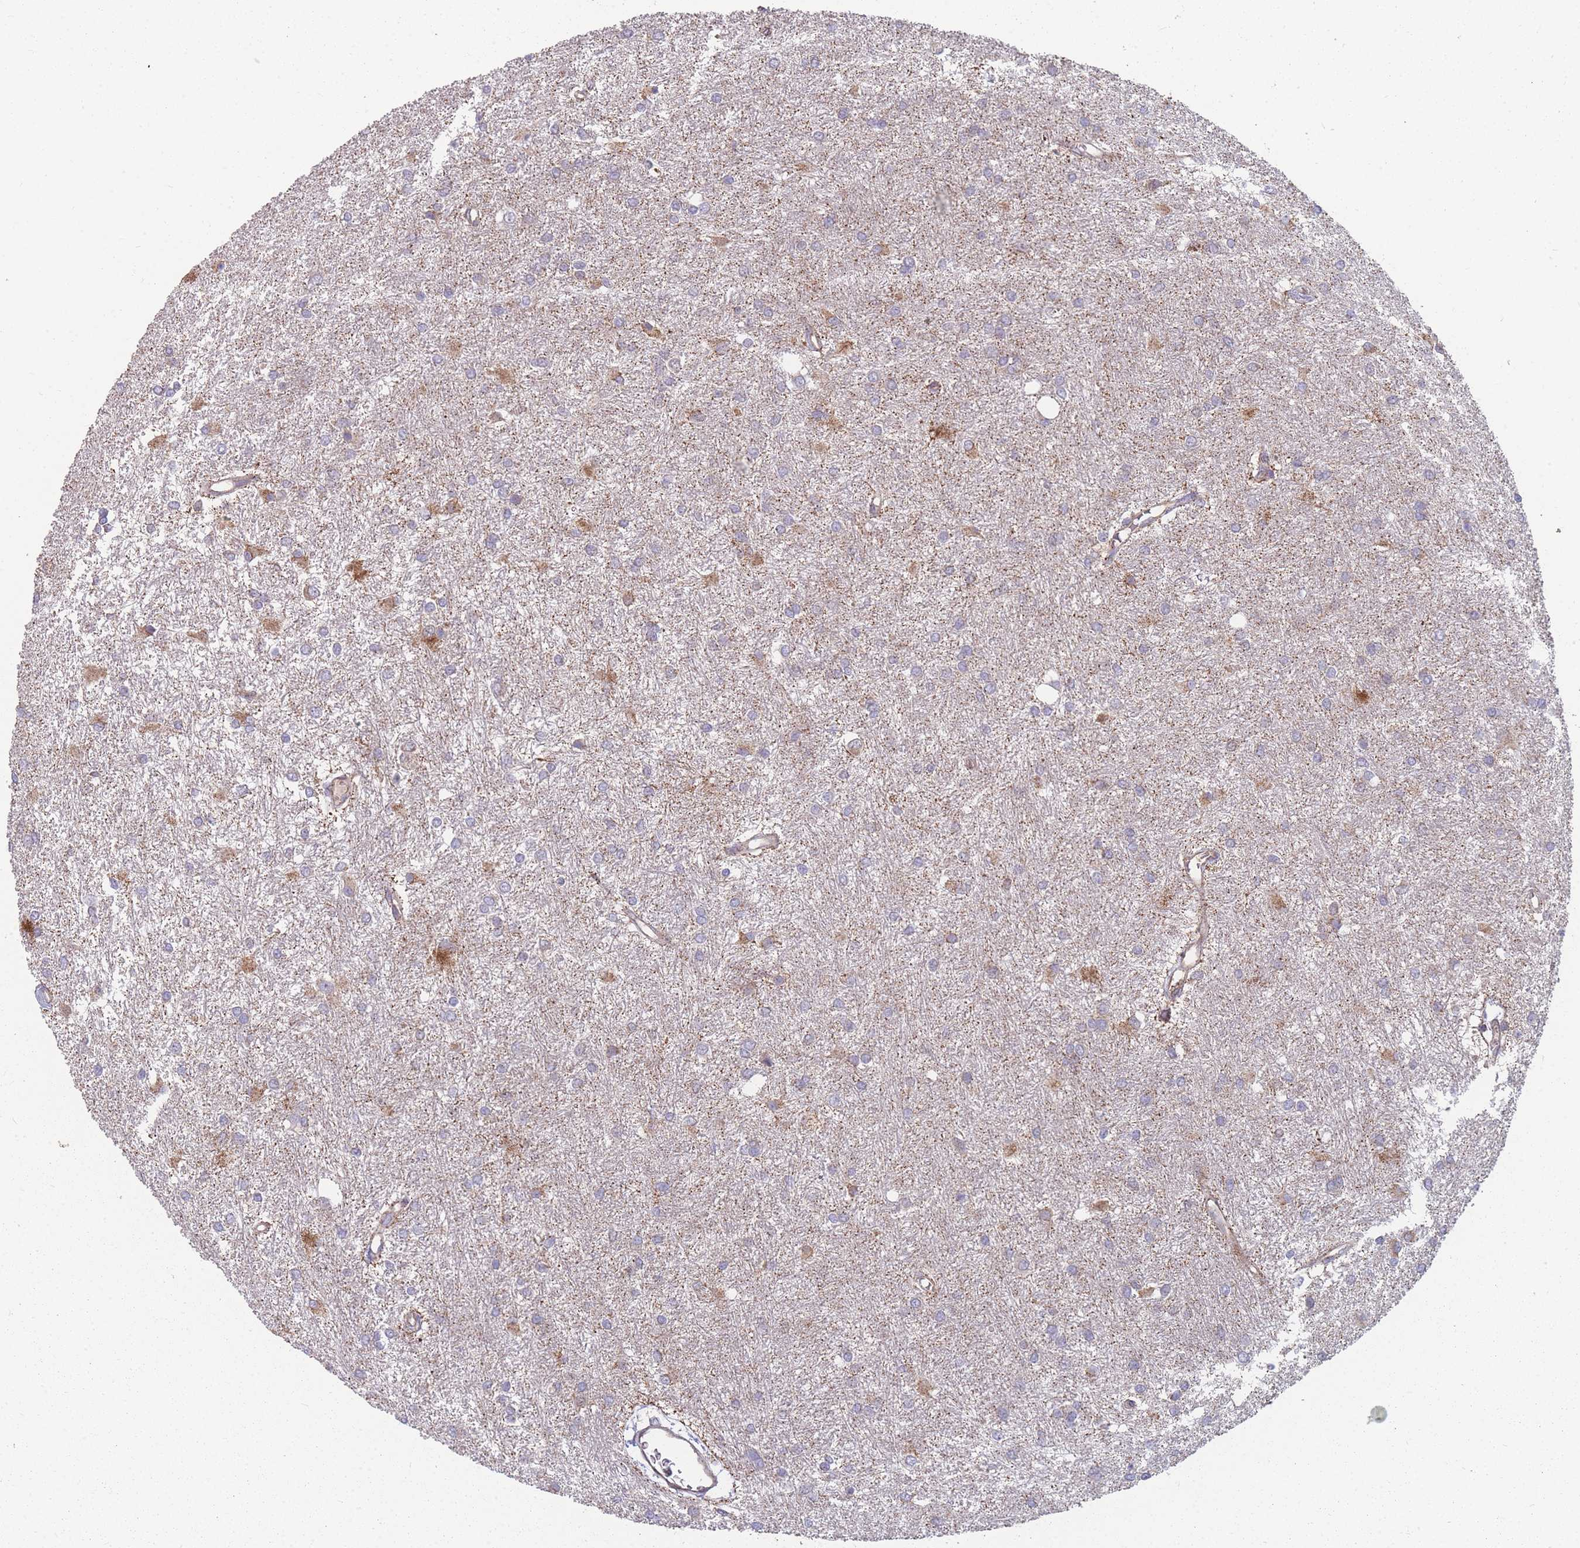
{"staining": {"intensity": "negative", "quantity": "none", "location": "none"}, "tissue": "glioma", "cell_type": "Tumor cells", "image_type": "cancer", "snomed": [{"axis": "morphology", "description": "Glioma, malignant, High grade"}, {"axis": "topography", "description": "Brain"}], "caption": "Tumor cells show no significant protein expression in high-grade glioma (malignant).", "gene": "SLC35B4", "patient": {"sex": "female", "age": 50}}